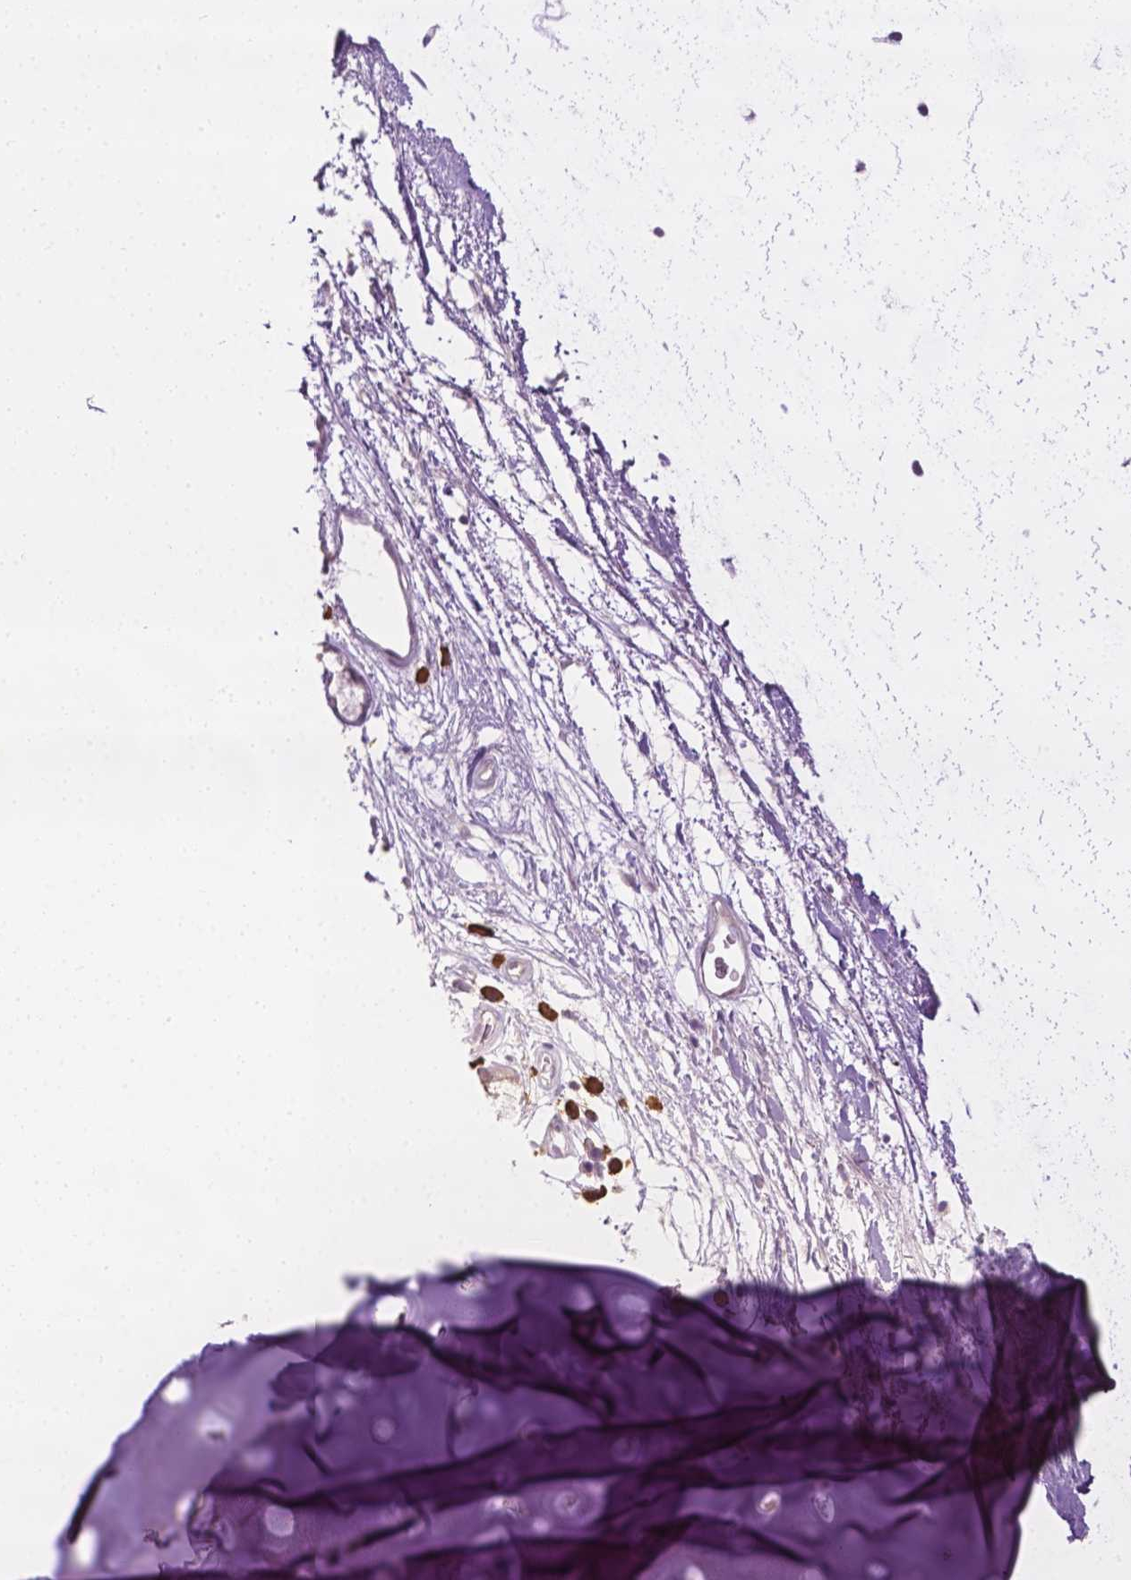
{"staining": {"intensity": "weak", "quantity": "<25%", "location": "cytoplasmic/membranous,nuclear"}, "tissue": "adipose tissue", "cell_type": "Adipocytes", "image_type": "normal", "snomed": [{"axis": "morphology", "description": "Normal tissue, NOS"}, {"axis": "topography", "description": "Cartilage tissue"}, {"axis": "topography", "description": "Bronchus"}], "caption": "High magnification brightfield microscopy of unremarkable adipose tissue stained with DAB (3,3'-diaminobenzidine) (brown) and counterstained with hematoxylin (blue): adipocytes show no significant positivity.", "gene": "DENND4A", "patient": {"sex": "male", "age": 58}}